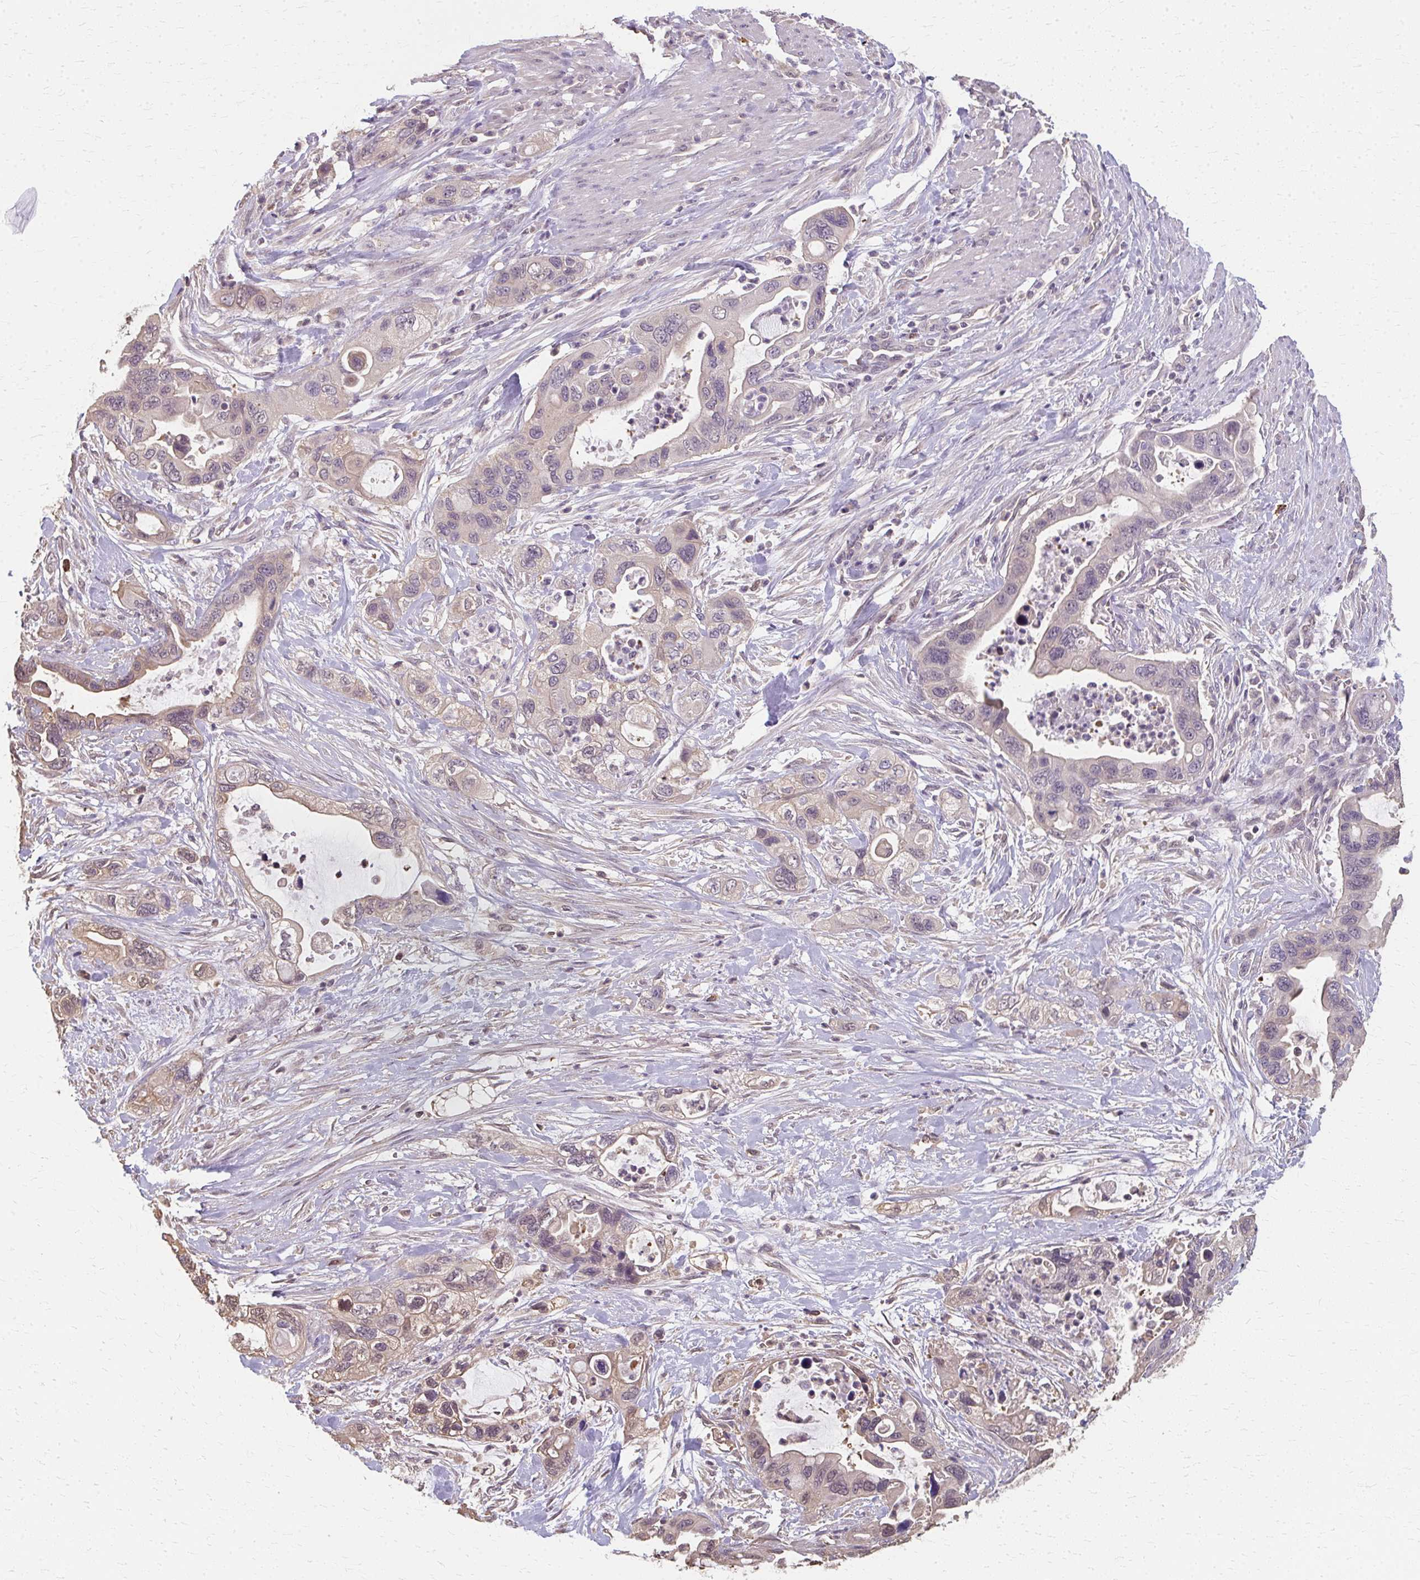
{"staining": {"intensity": "weak", "quantity": ">75%", "location": "cytoplasmic/membranous"}, "tissue": "pancreatic cancer", "cell_type": "Tumor cells", "image_type": "cancer", "snomed": [{"axis": "morphology", "description": "Adenocarcinoma, NOS"}, {"axis": "topography", "description": "Pancreas"}], "caption": "This is an image of immunohistochemistry staining of pancreatic cancer (adenocarcinoma), which shows weak expression in the cytoplasmic/membranous of tumor cells.", "gene": "RABGAP1L", "patient": {"sex": "female", "age": 71}}